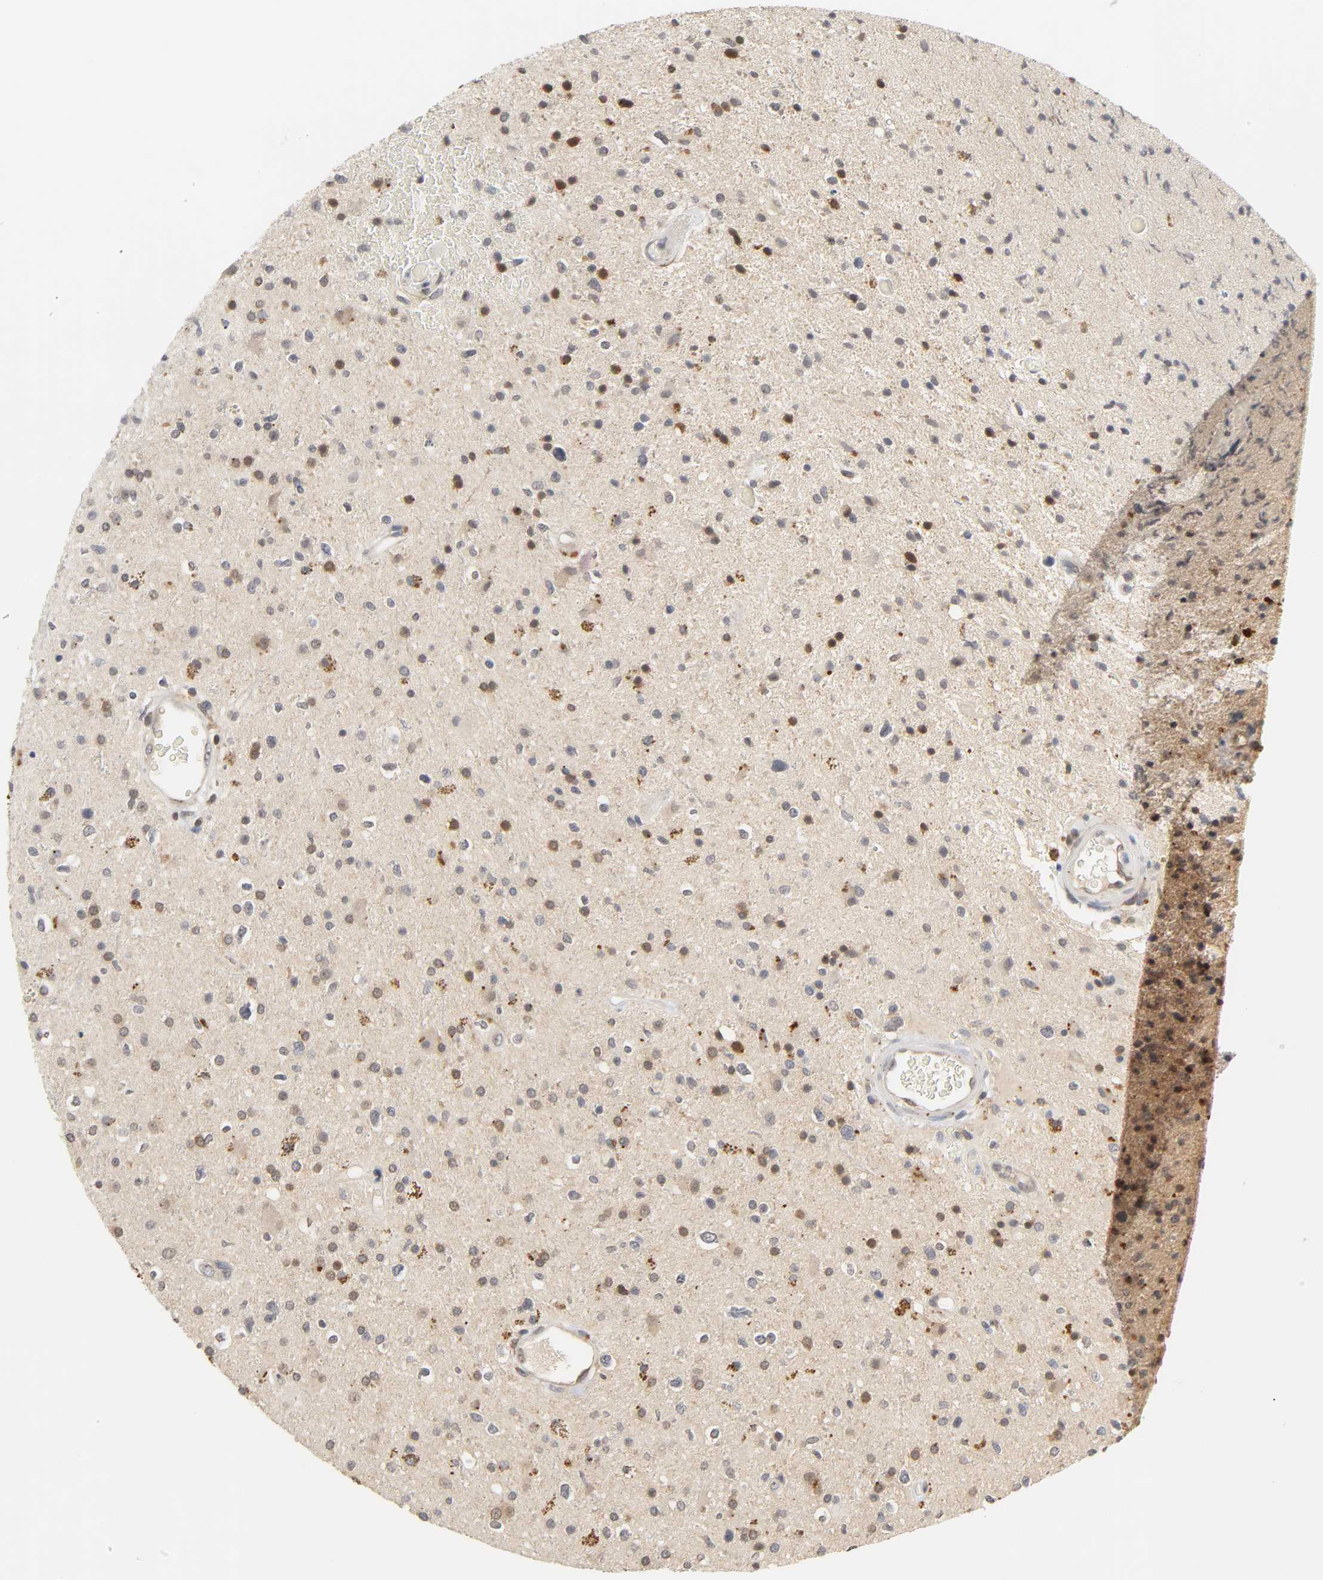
{"staining": {"intensity": "strong", "quantity": "25%-75%", "location": "cytoplasmic/membranous"}, "tissue": "glioma", "cell_type": "Tumor cells", "image_type": "cancer", "snomed": [{"axis": "morphology", "description": "Glioma, malignant, High grade"}, {"axis": "topography", "description": "Brain"}], "caption": "Immunohistochemistry (IHC) micrograph of neoplastic tissue: human glioma stained using immunohistochemistry displays high levels of strong protein expression localized specifically in the cytoplasmic/membranous of tumor cells, appearing as a cytoplasmic/membranous brown color.", "gene": "MIF", "patient": {"sex": "male", "age": 33}}